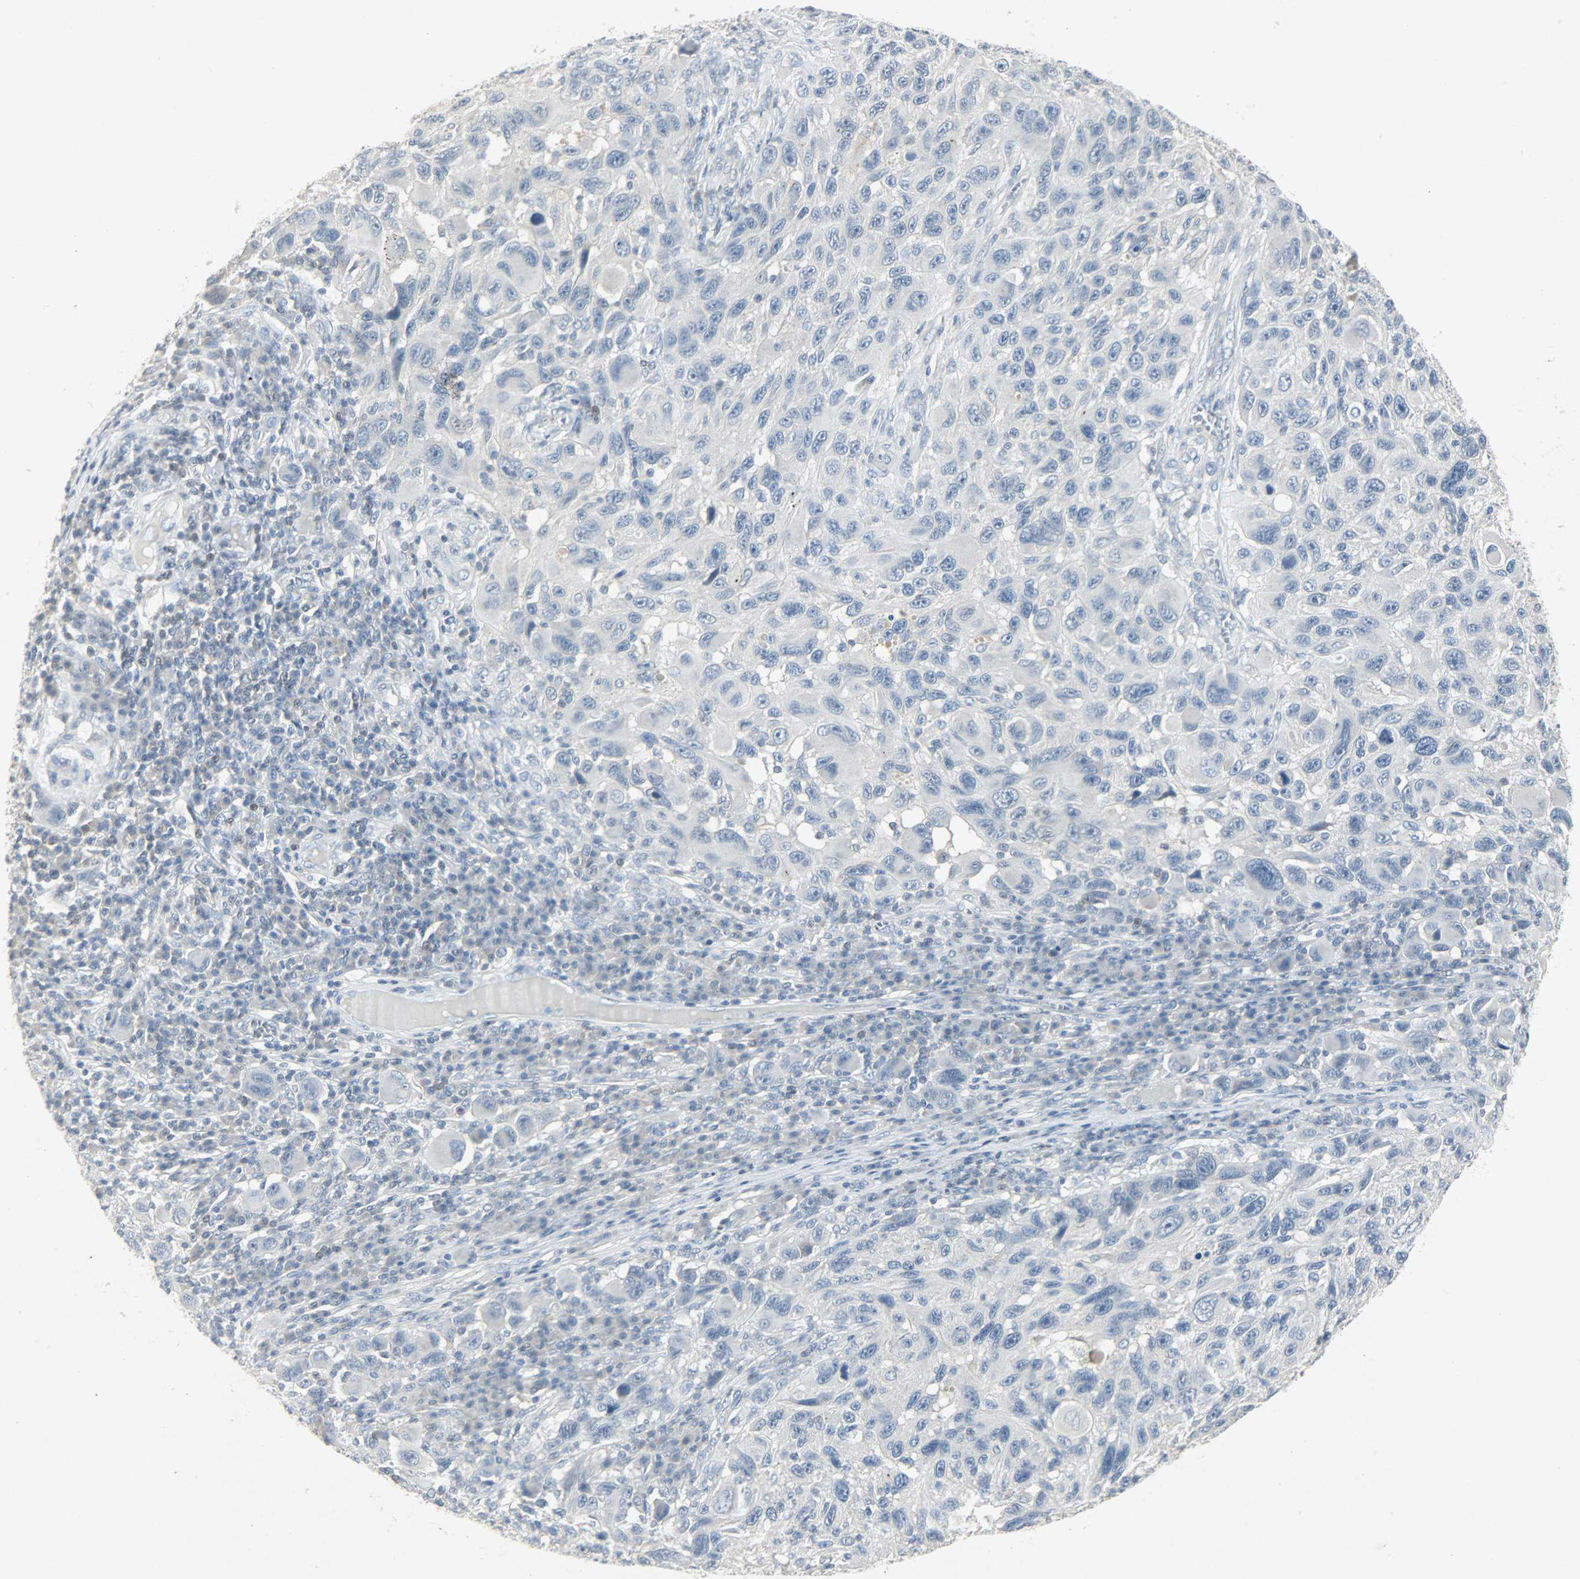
{"staining": {"intensity": "negative", "quantity": "none", "location": "none"}, "tissue": "melanoma", "cell_type": "Tumor cells", "image_type": "cancer", "snomed": [{"axis": "morphology", "description": "Malignant melanoma, NOS"}, {"axis": "topography", "description": "Skin"}], "caption": "Tumor cells are negative for protein expression in human melanoma.", "gene": "CAMK4", "patient": {"sex": "male", "age": 53}}